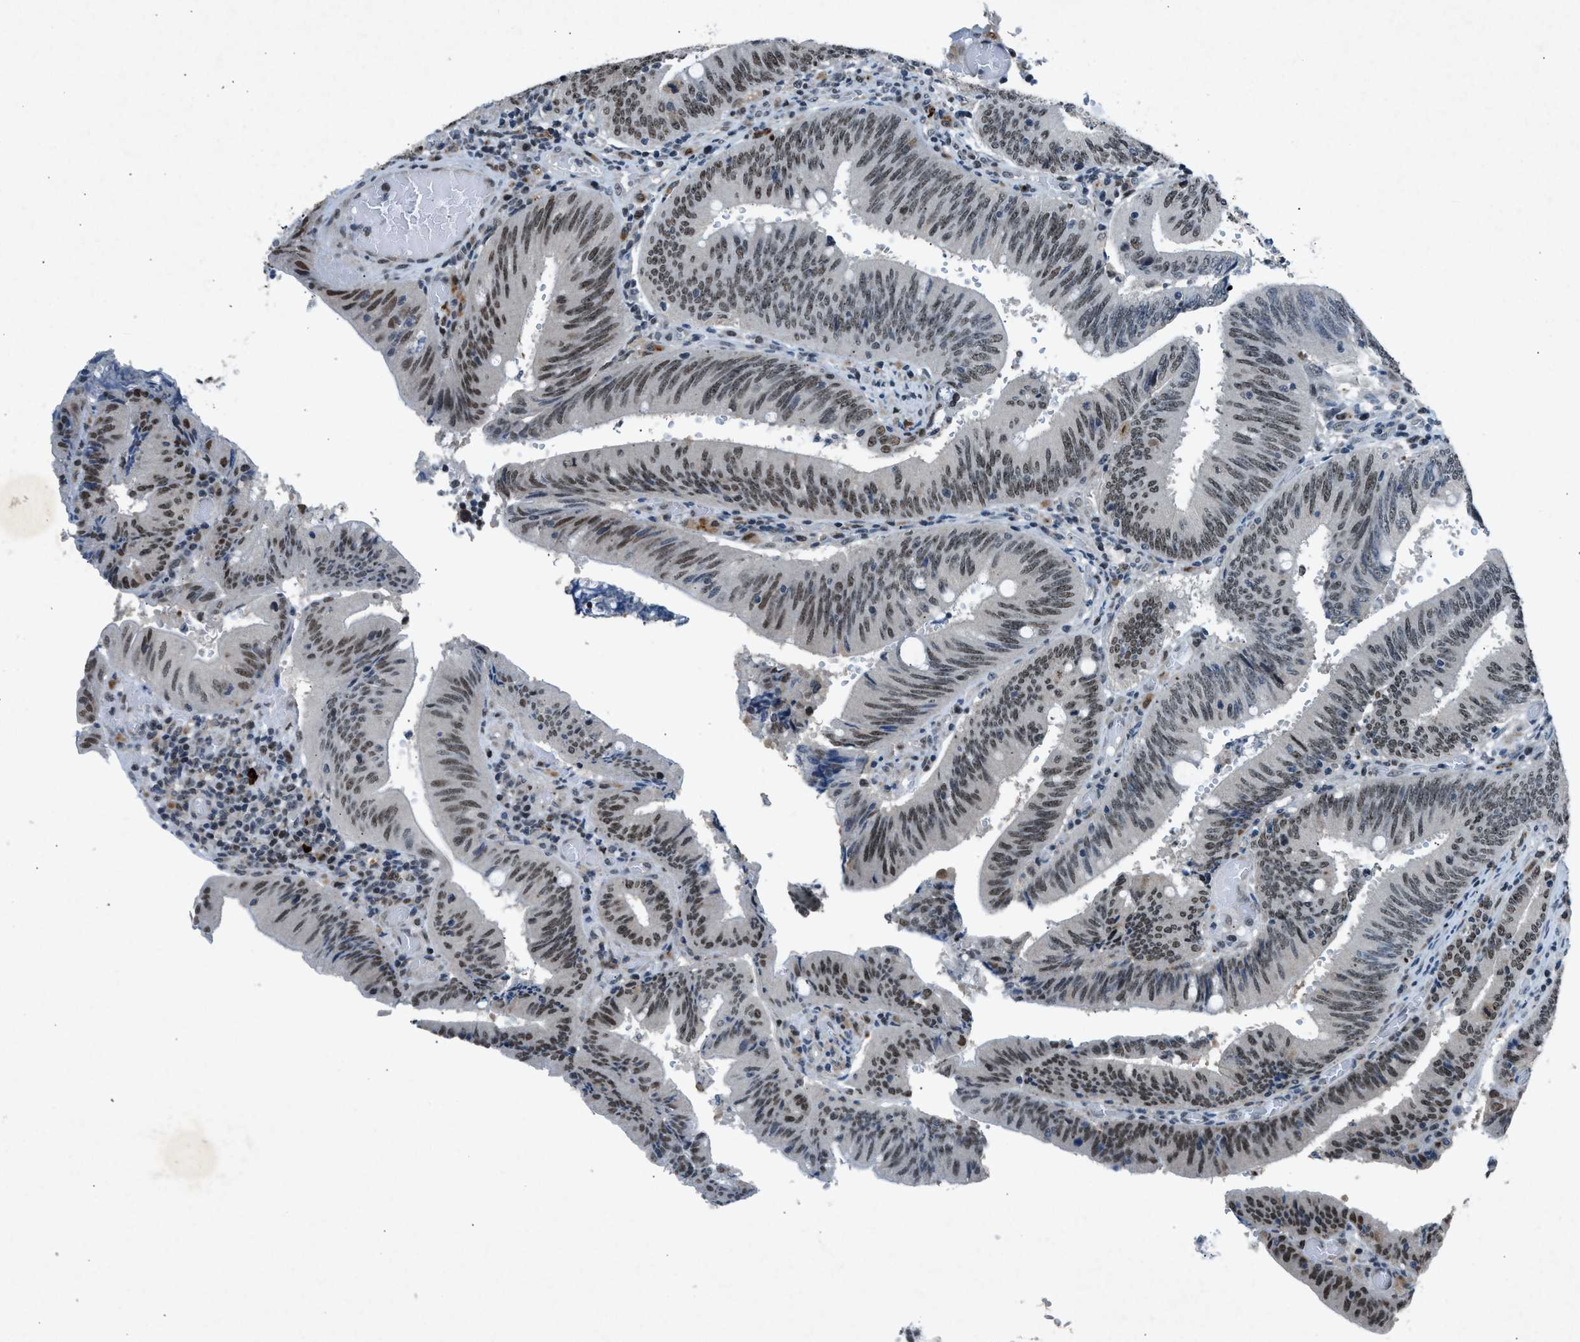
{"staining": {"intensity": "moderate", "quantity": ">75%", "location": "nuclear"}, "tissue": "colorectal cancer", "cell_type": "Tumor cells", "image_type": "cancer", "snomed": [{"axis": "morphology", "description": "Normal tissue, NOS"}, {"axis": "morphology", "description": "Adenocarcinoma, NOS"}, {"axis": "topography", "description": "Rectum"}], "caption": "Colorectal adenocarcinoma stained with a brown dye displays moderate nuclear positive staining in about >75% of tumor cells.", "gene": "ADCY1", "patient": {"sex": "female", "age": 66}}